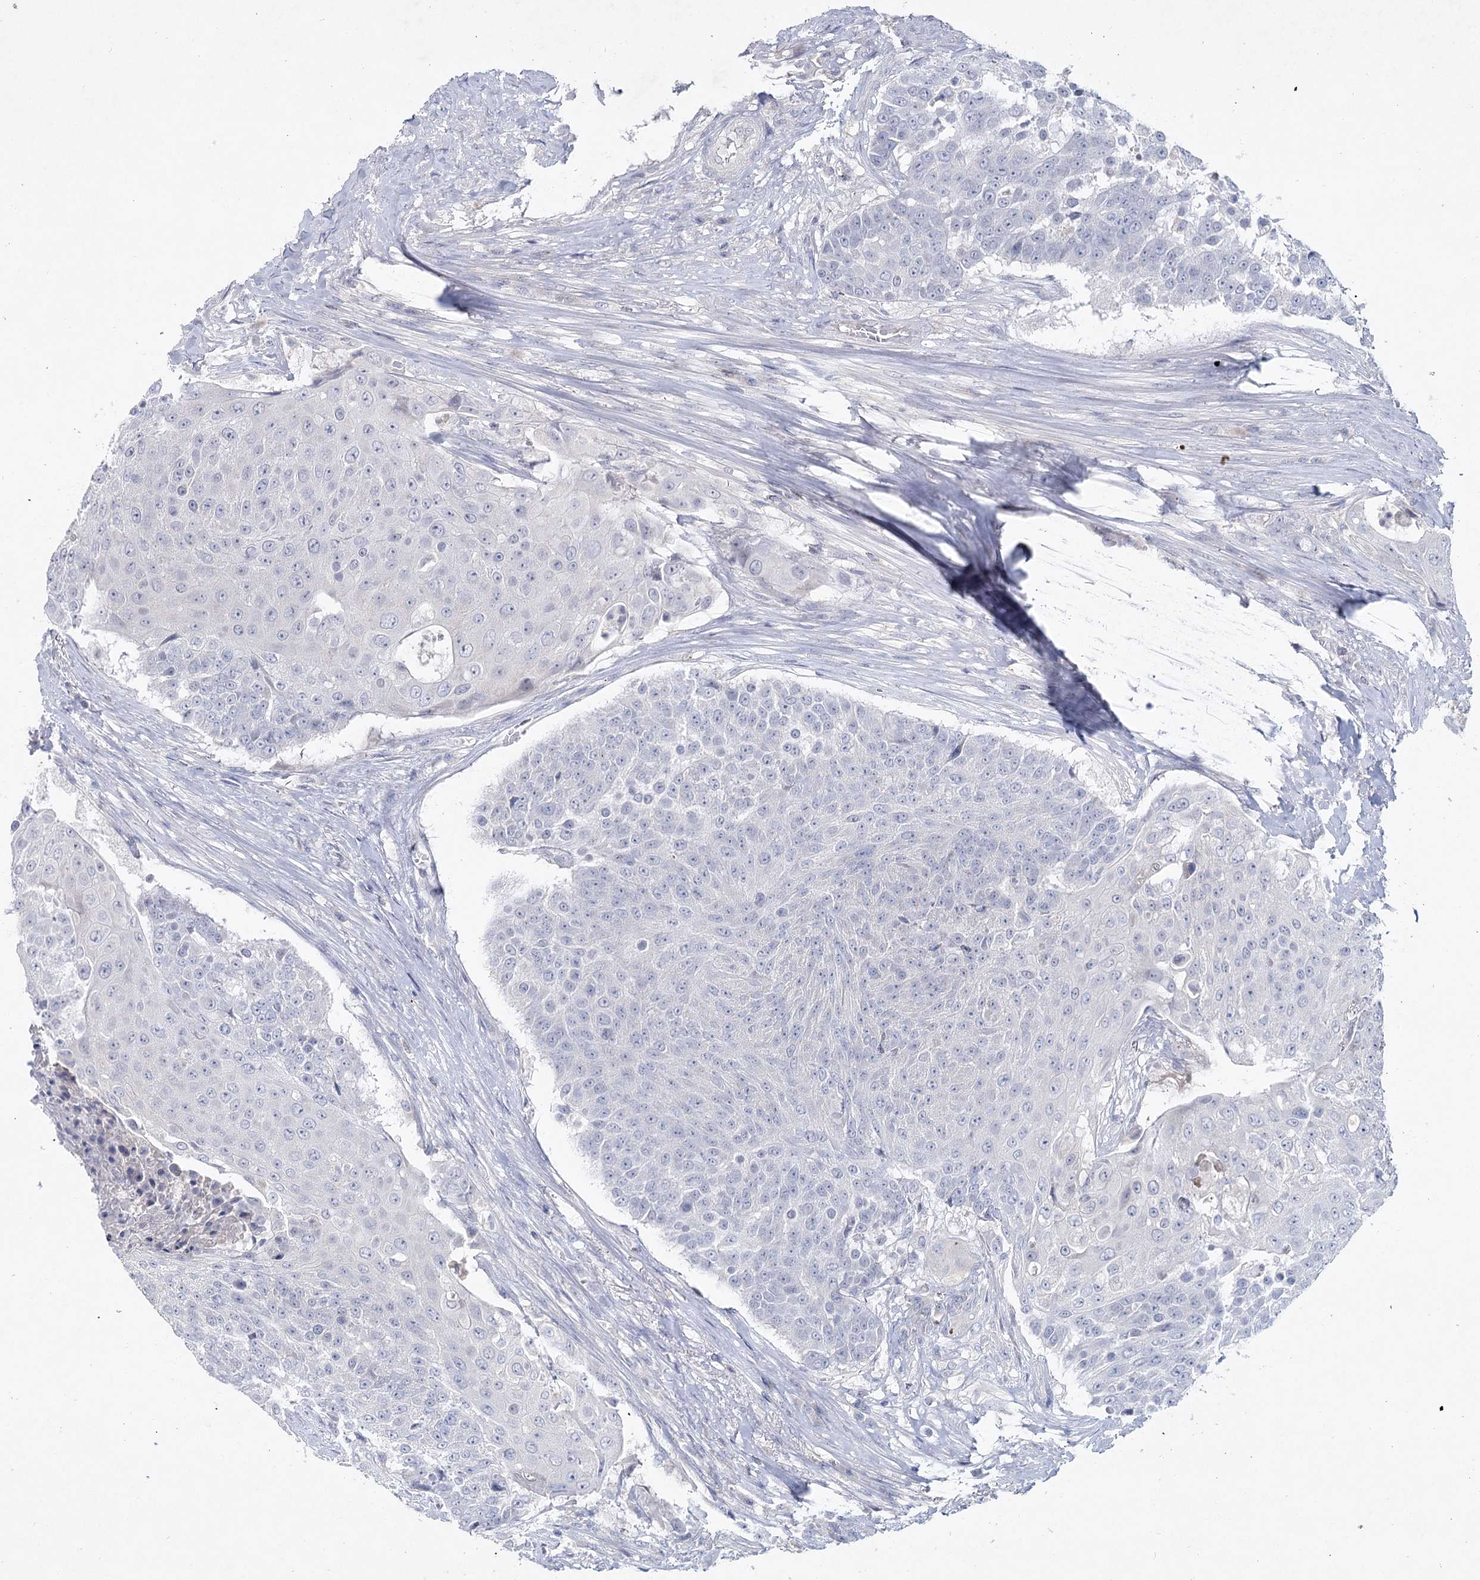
{"staining": {"intensity": "negative", "quantity": "none", "location": "none"}, "tissue": "urothelial cancer", "cell_type": "Tumor cells", "image_type": "cancer", "snomed": [{"axis": "morphology", "description": "Urothelial carcinoma, High grade"}, {"axis": "topography", "description": "Urinary bladder"}], "caption": "A histopathology image of human high-grade urothelial carcinoma is negative for staining in tumor cells.", "gene": "MAP3K13", "patient": {"sex": "female", "age": 63}}